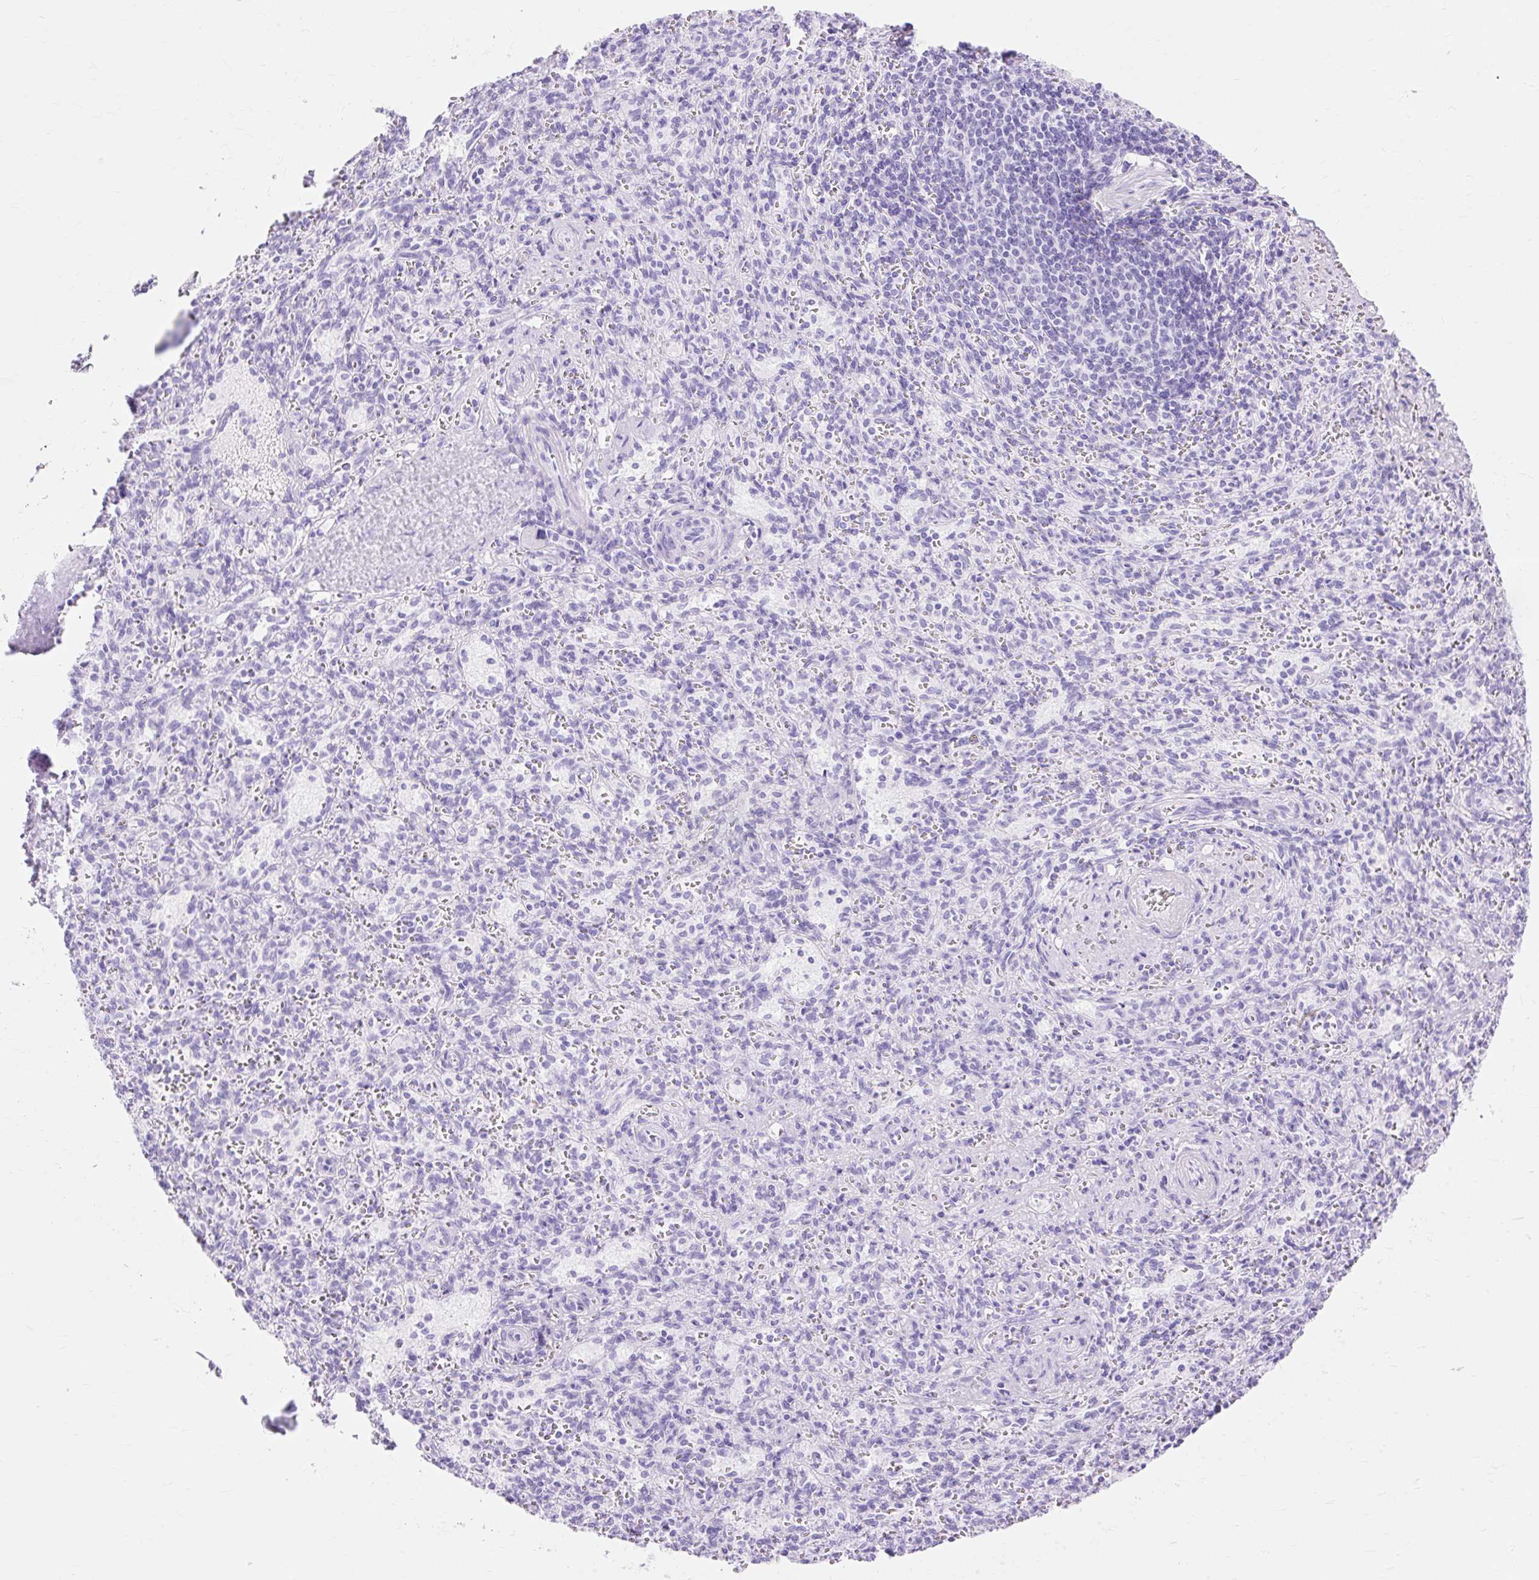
{"staining": {"intensity": "negative", "quantity": "none", "location": "none"}, "tissue": "spleen", "cell_type": "Cells in red pulp", "image_type": "normal", "snomed": [{"axis": "morphology", "description": "Normal tissue, NOS"}, {"axis": "topography", "description": "Spleen"}], "caption": "IHC of benign spleen exhibits no positivity in cells in red pulp.", "gene": "MBP", "patient": {"sex": "female", "age": 26}}